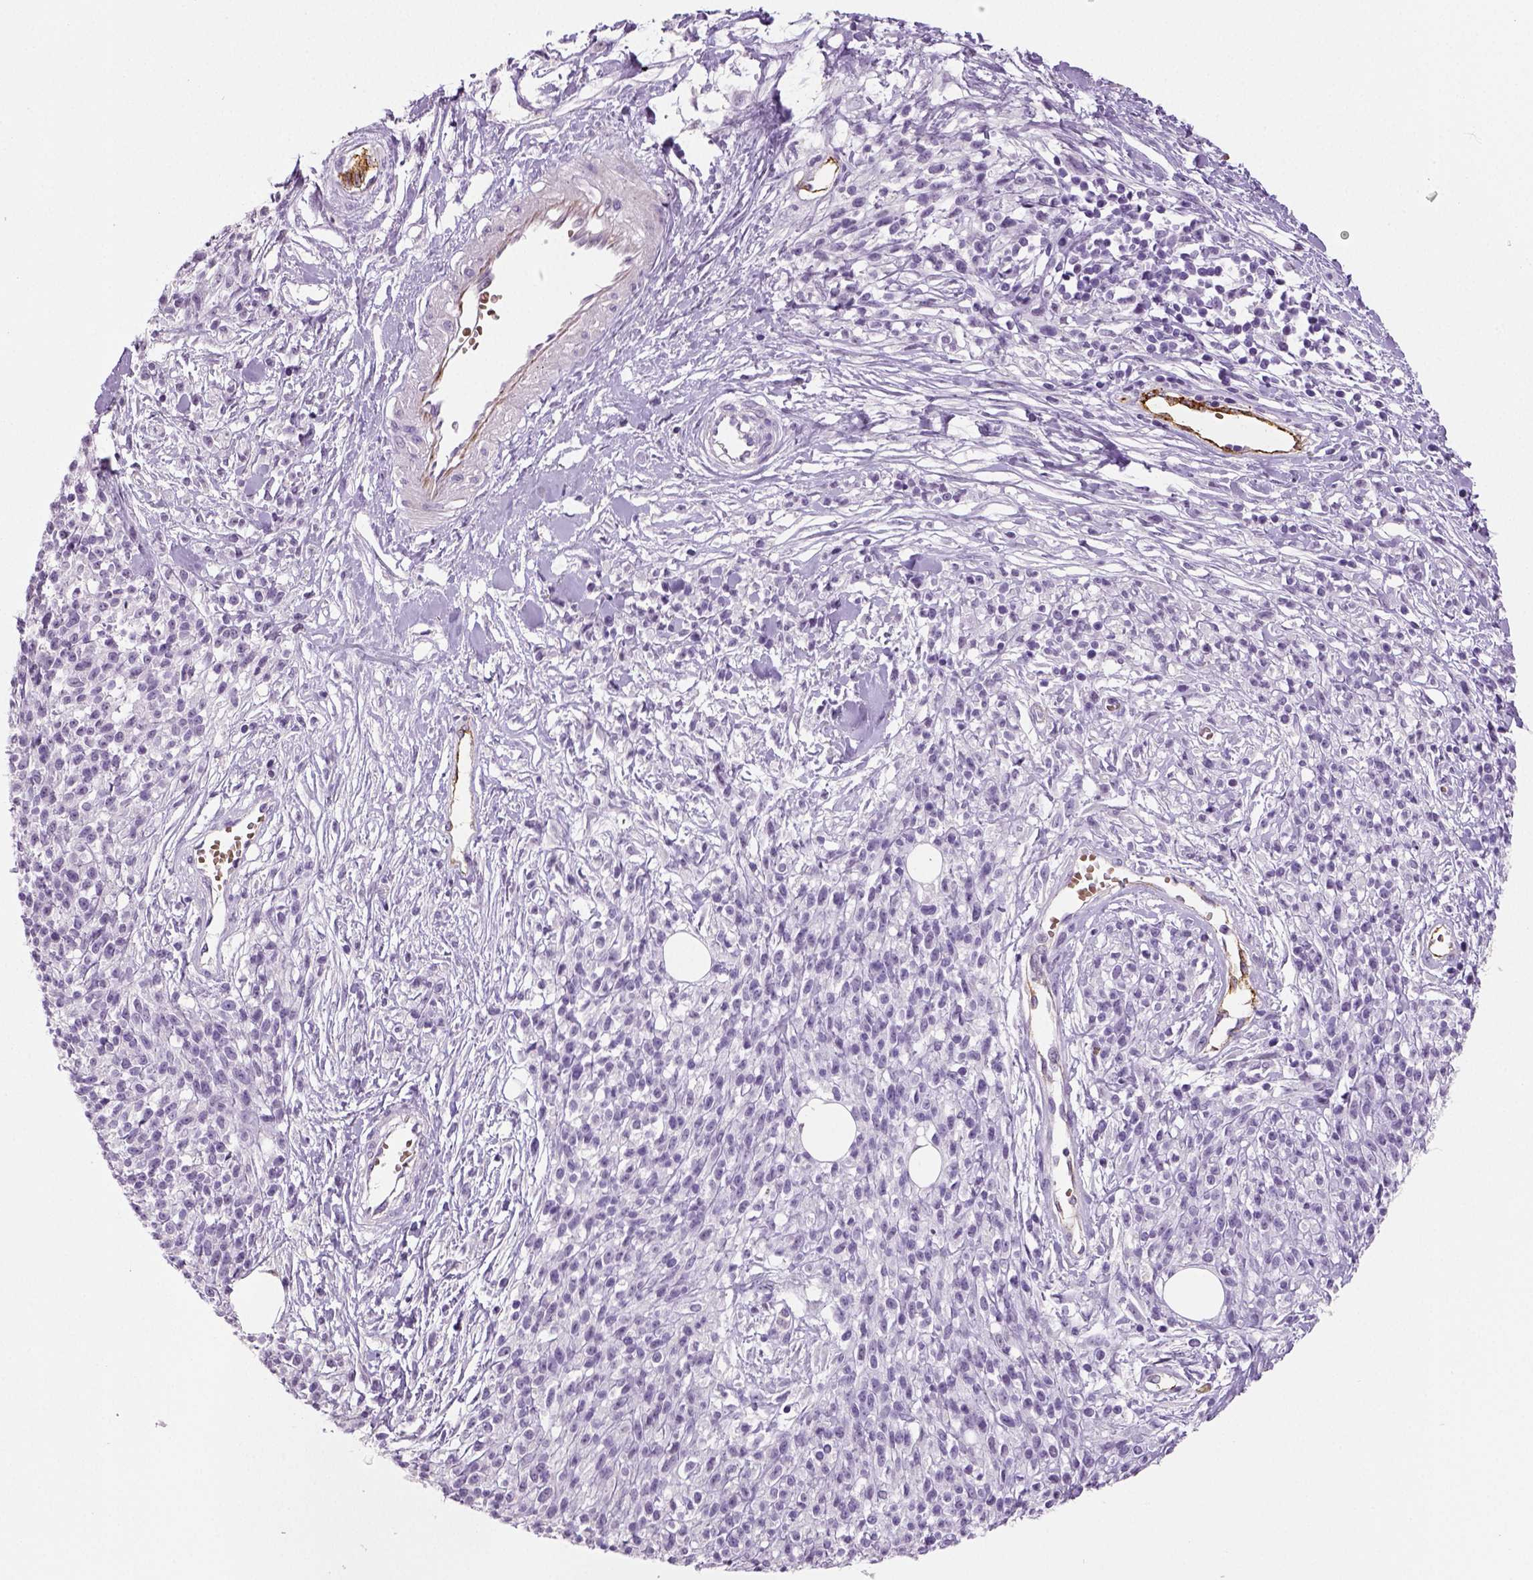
{"staining": {"intensity": "negative", "quantity": "none", "location": "none"}, "tissue": "melanoma", "cell_type": "Tumor cells", "image_type": "cancer", "snomed": [{"axis": "morphology", "description": "Malignant melanoma, NOS"}, {"axis": "topography", "description": "Skin"}, {"axis": "topography", "description": "Skin of trunk"}], "caption": "The micrograph shows no significant positivity in tumor cells of melanoma.", "gene": "TSPAN7", "patient": {"sex": "male", "age": 74}}